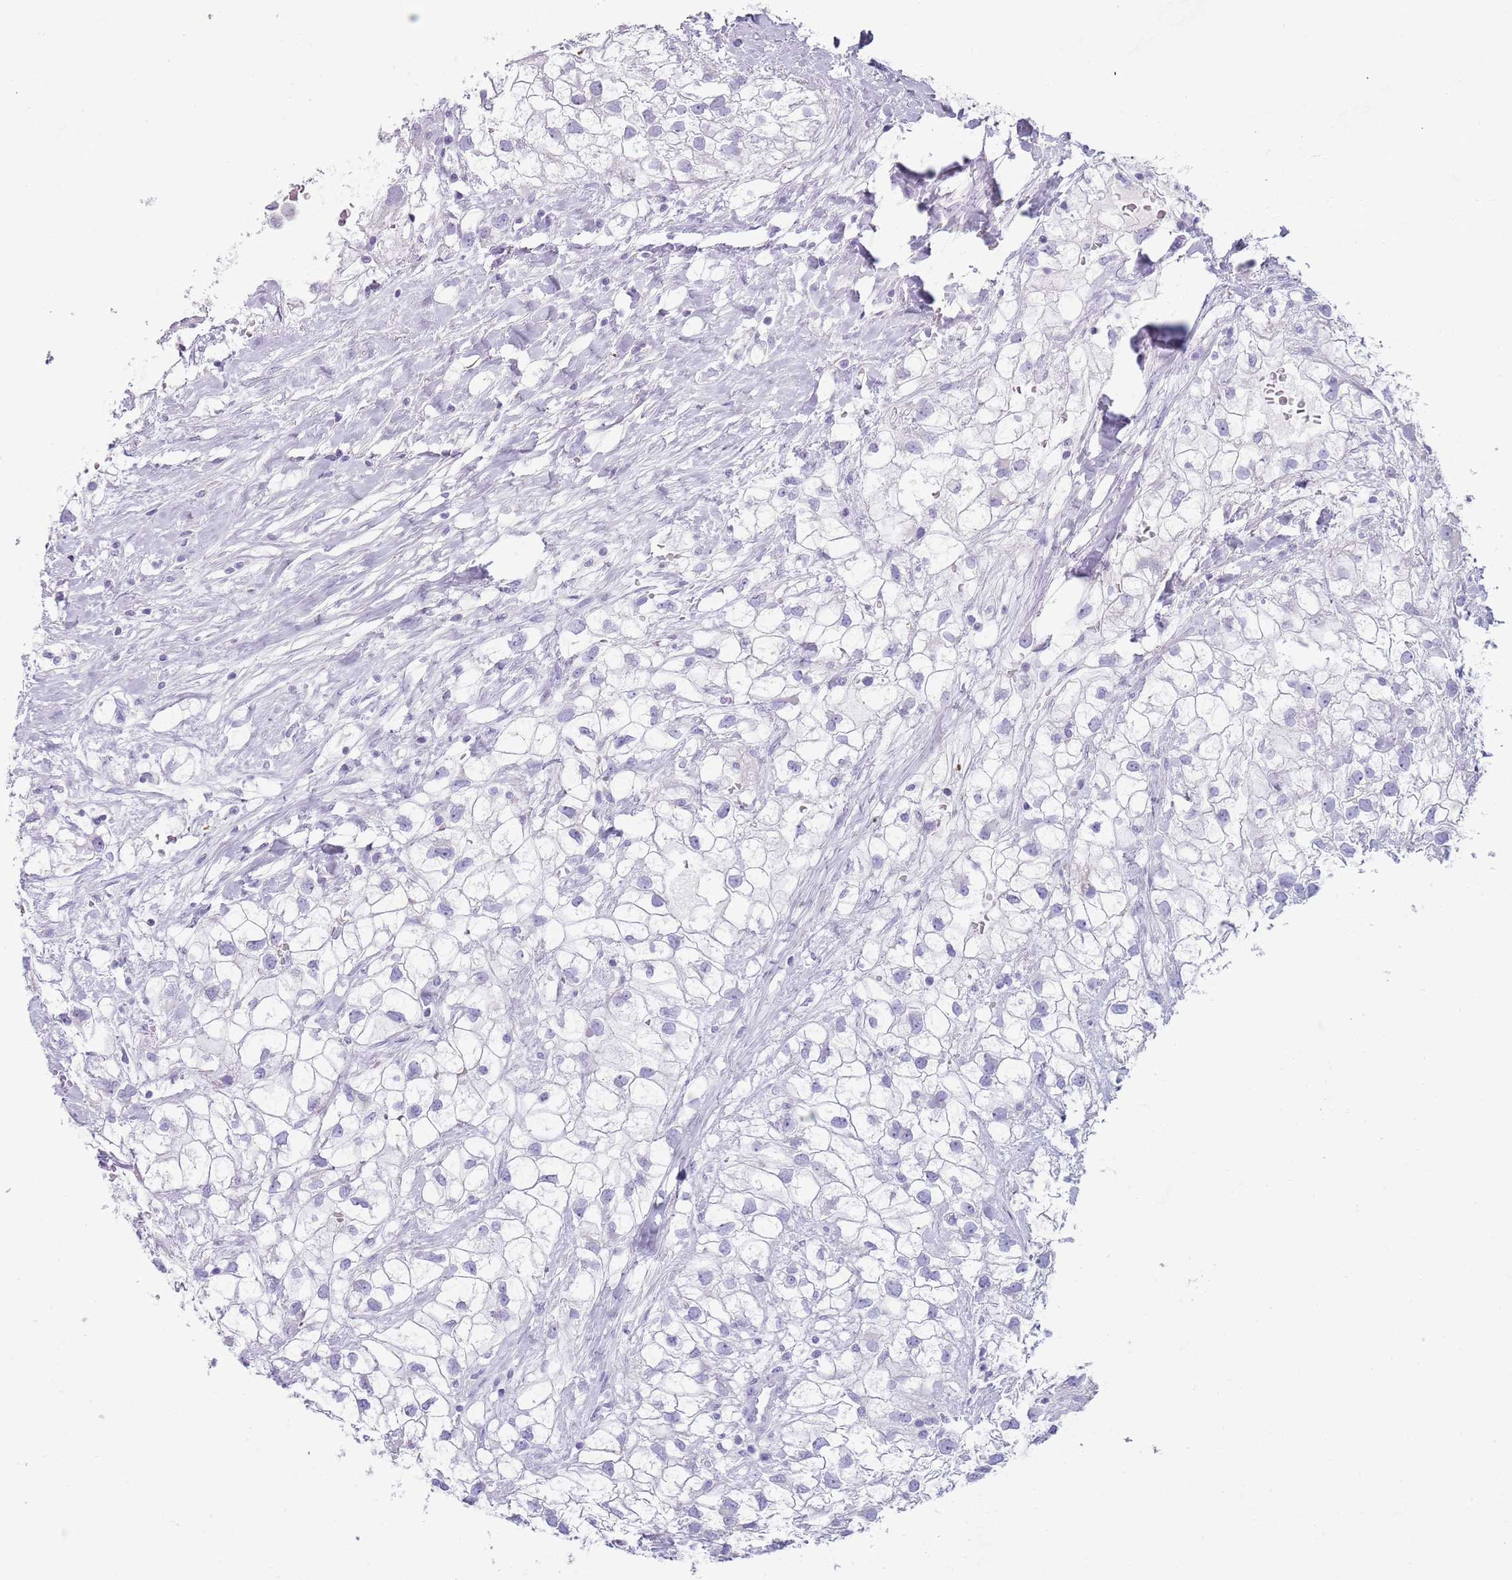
{"staining": {"intensity": "negative", "quantity": "none", "location": "none"}, "tissue": "renal cancer", "cell_type": "Tumor cells", "image_type": "cancer", "snomed": [{"axis": "morphology", "description": "Adenocarcinoma, NOS"}, {"axis": "topography", "description": "Kidney"}], "caption": "Renal cancer (adenocarcinoma) was stained to show a protein in brown. There is no significant staining in tumor cells.", "gene": "NBPF20", "patient": {"sex": "male", "age": 59}}